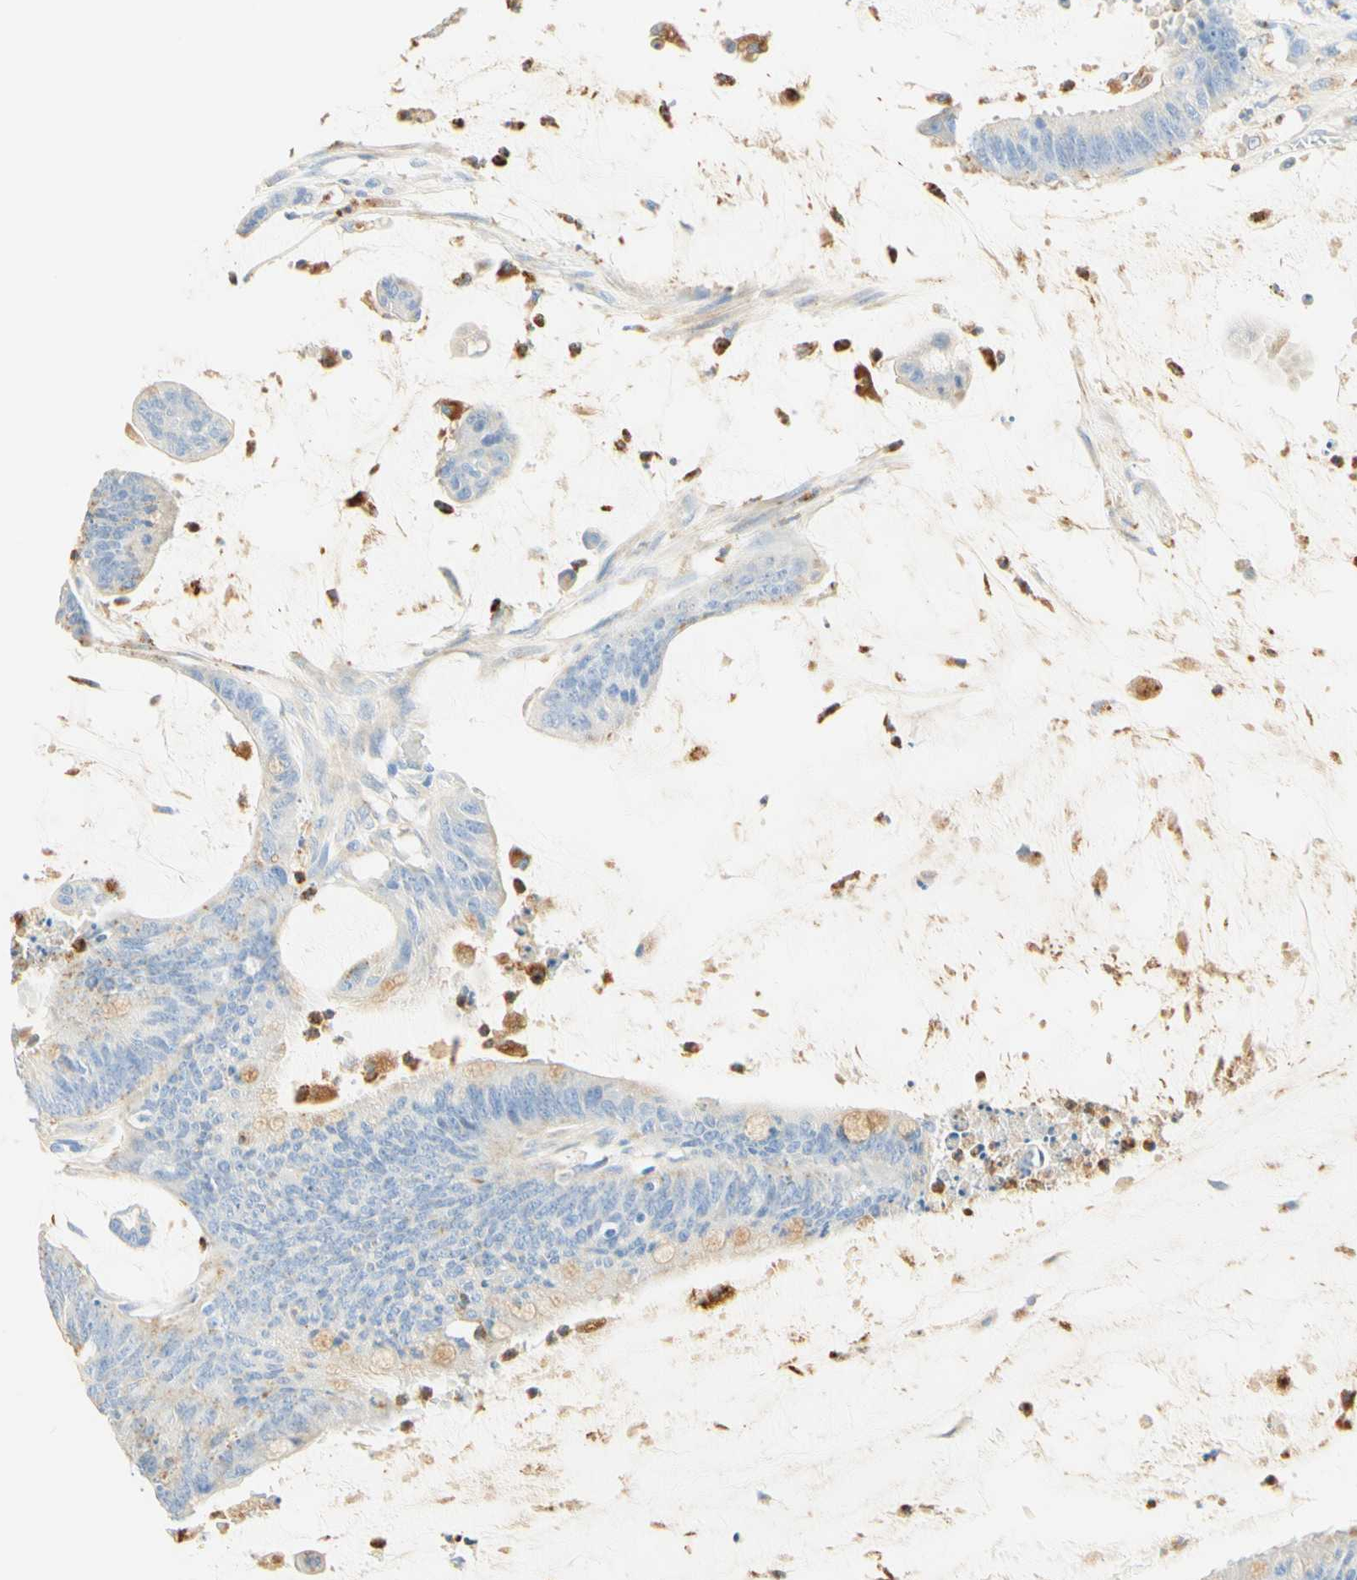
{"staining": {"intensity": "negative", "quantity": "none", "location": "none"}, "tissue": "colorectal cancer", "cell_type": "Tumor cells", "image_type": "cancer", "snomed": [{"axis": "morphology", "description": "Adenocarcinoma, NOS"}, {"axis": "topography", "description": "Rectum"}], "caption": "The immunohistochemistry (IHC) histopathology image has no significant positivity in tumor cells of colorectal cancer tissue.", "gene": "CD63", "patient": {"sex": "female", "age": 66}}